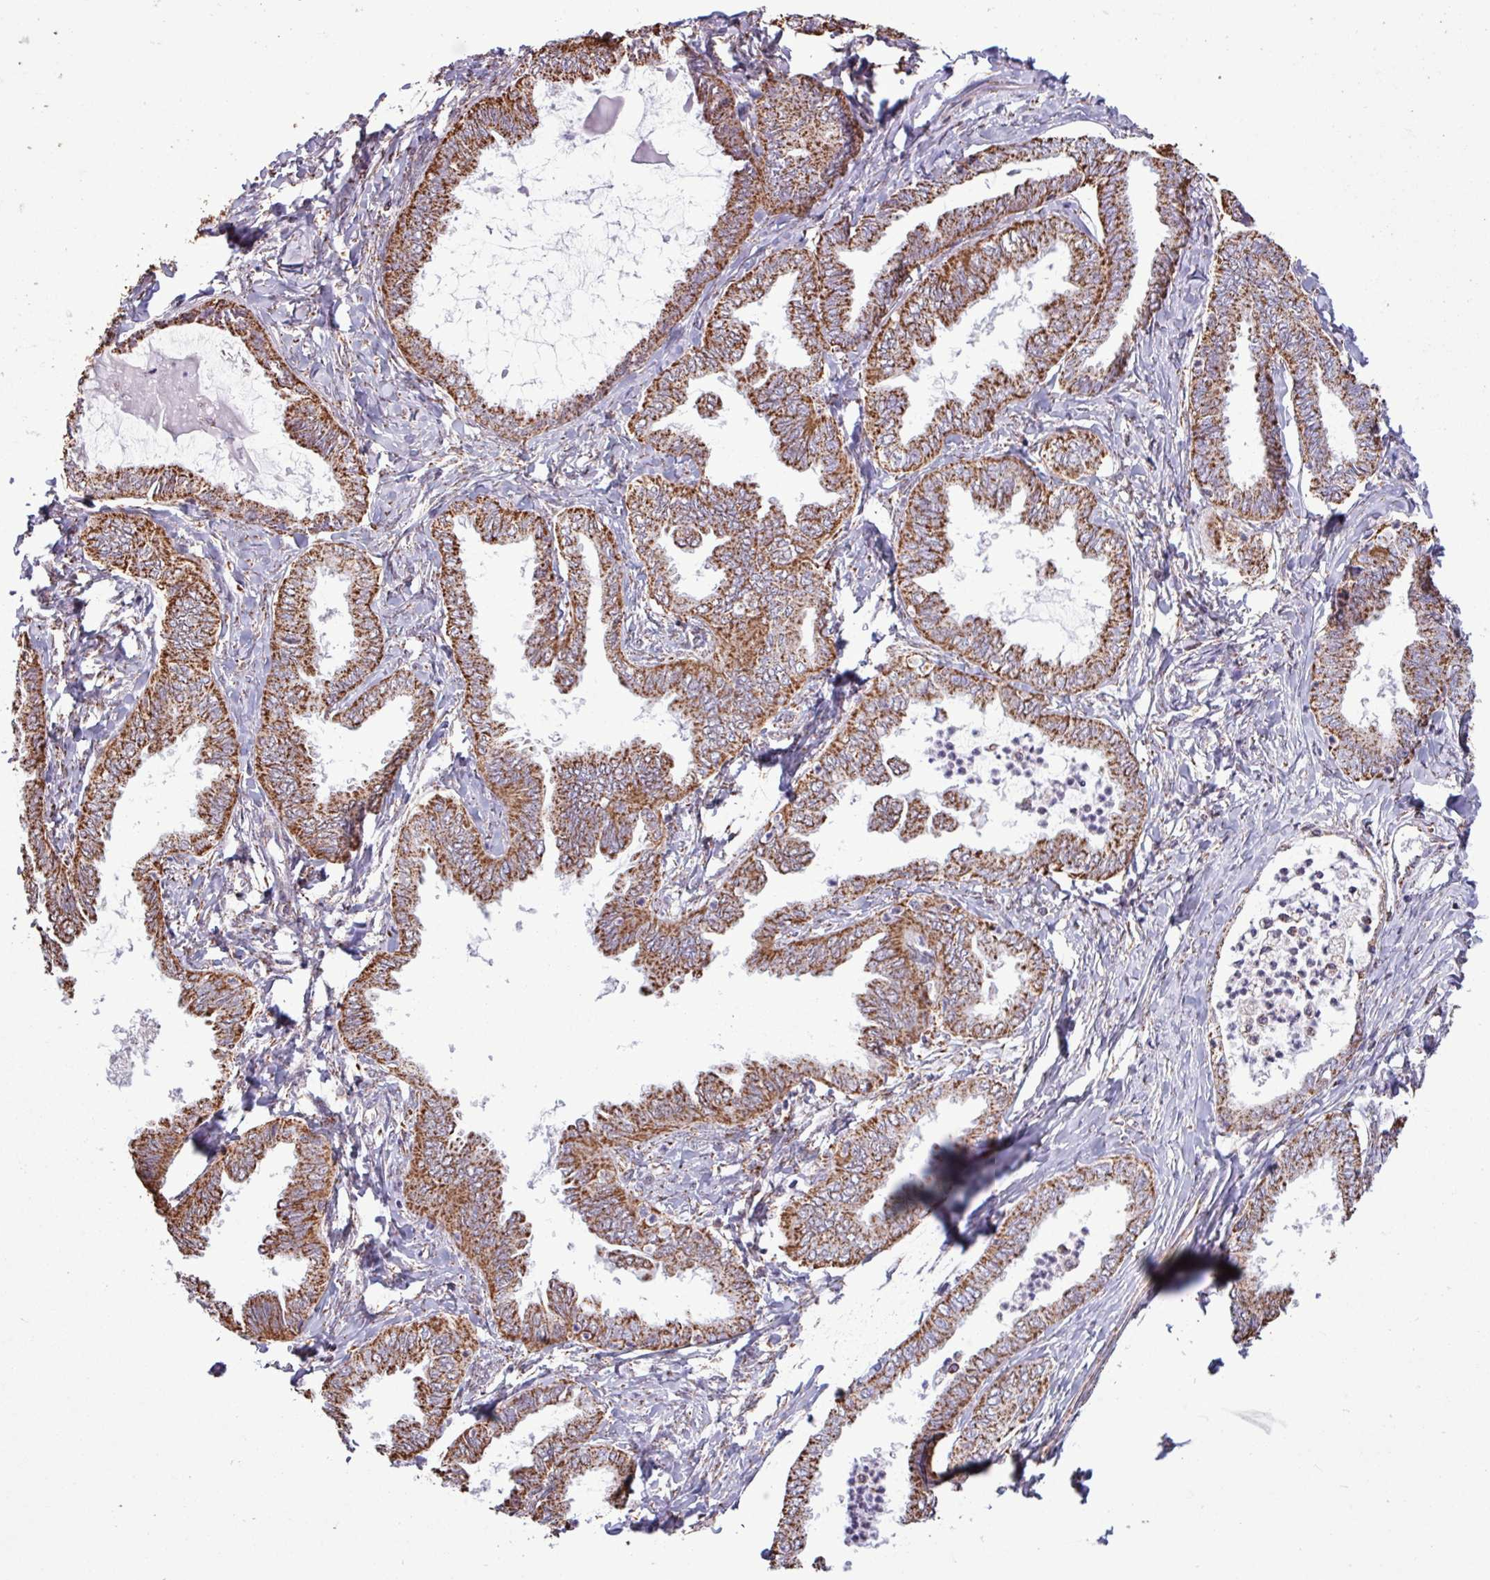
{"staining": {"intensity": "strong", "quantity": ">75%", "location": "cytoplasmic/membranous"}, "tissue": "ovarian cancer", "cell_type": "Tumor cells", "image_type": "cancer", "snomed": [{"axis": "morphology", "description": "Carcinoma, endometroid"}, {"axis": "topography", "description": "Ovary"}], "caption": "Endometroid carcinoma (ovarian) tissue exhibits strong cytoplasmic/membranous positivity in about >75% of tumor cells, visualized by immunohistochemistry. Using DAB (brown) and hematoxylin (blue) stains, captured at high magnification using brightfield microscopy.", "gene": "ALG8", "patient": {"sex": "female", "age": 70}}